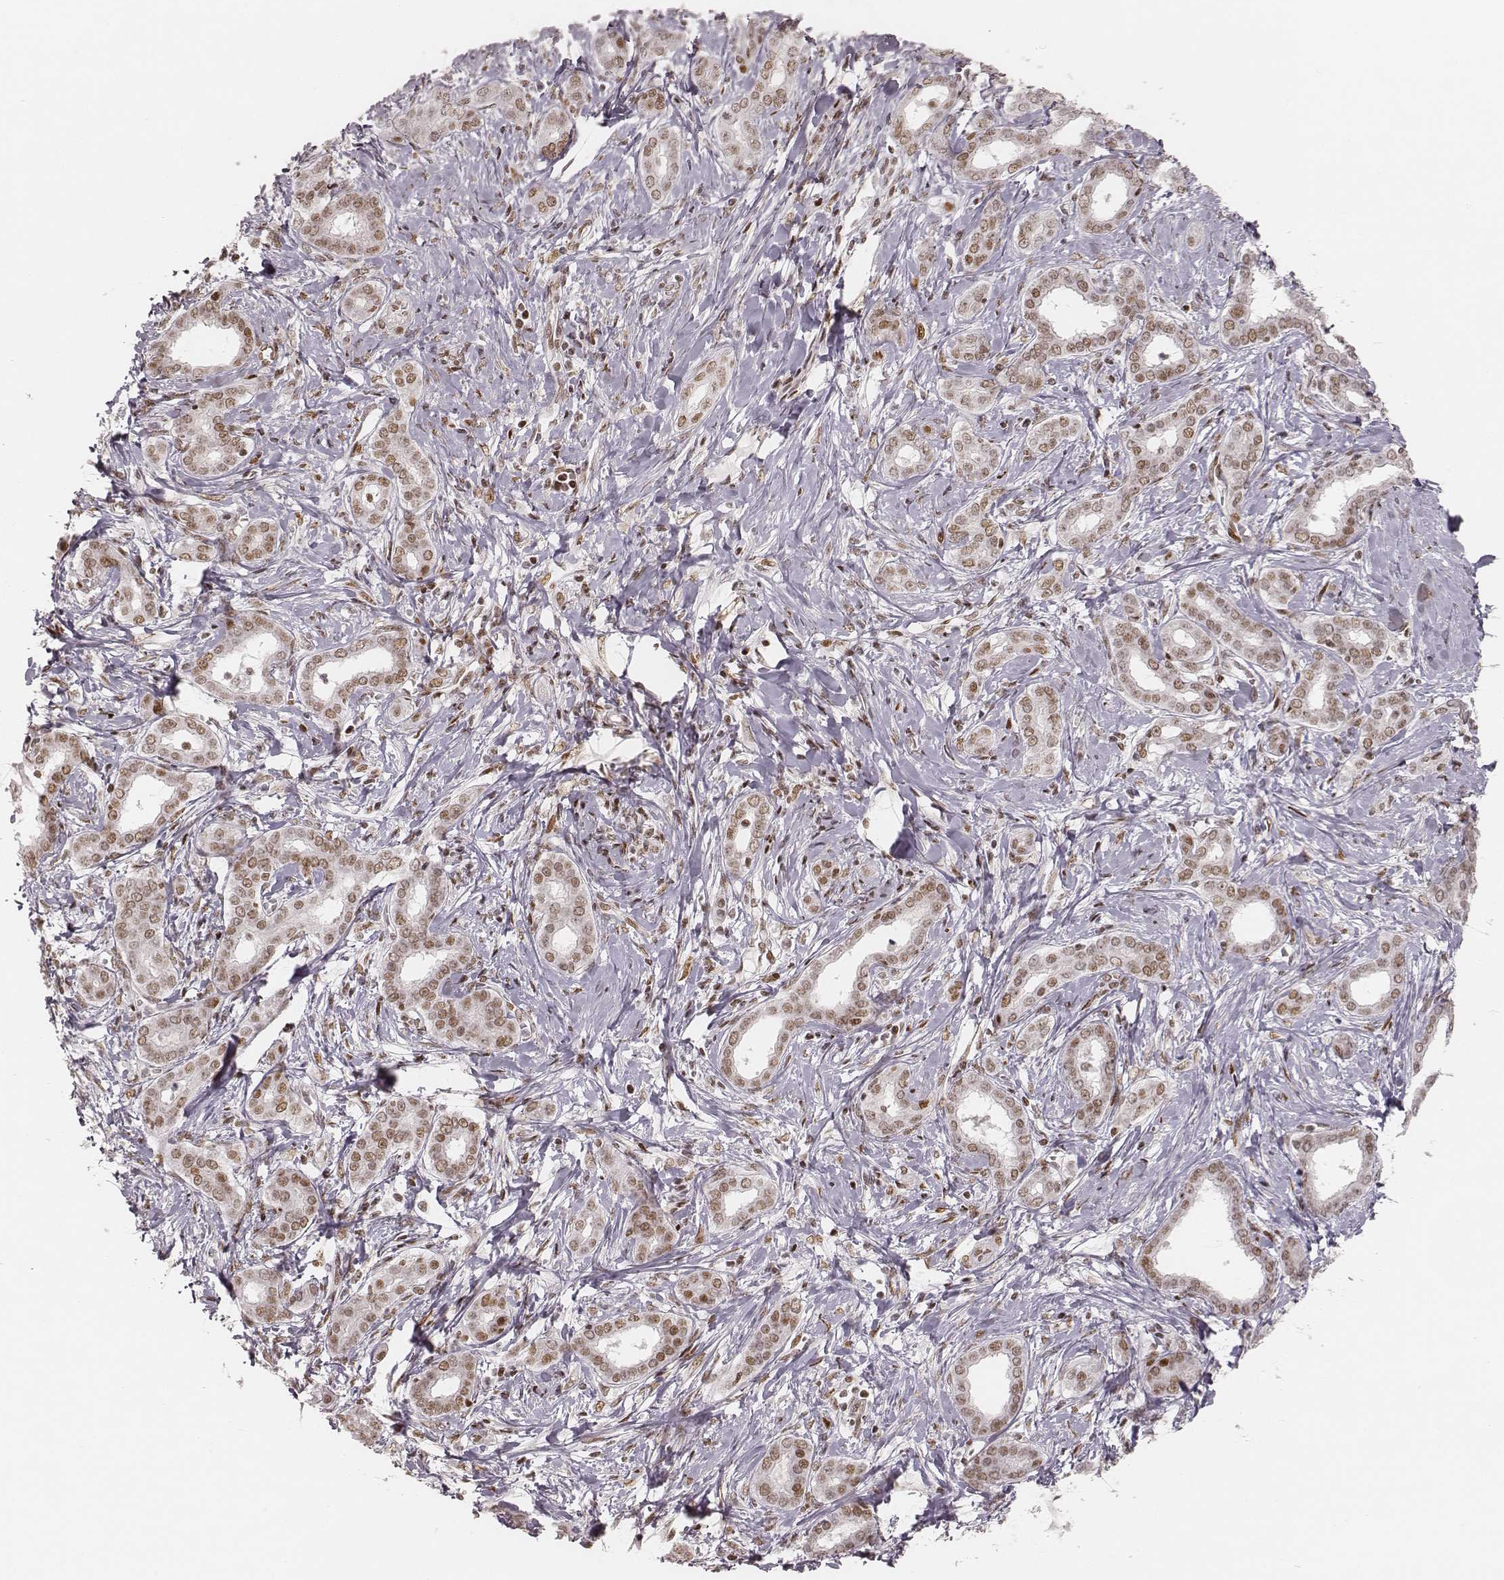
{"staining": {"intensity": "moderate", "quantity": ">75%", "location": "nuclear"}, "tissue": "liver cancer", "cell_type": "Tumor cells", "image_type": "cancer", "snomed": [{"axis": "morphology", "description": "Cholangiocarcinoma"}, {"axis": "topography", "description": "Liver"}], "caption": "DAB immunohistochemical staining of liver cancer (cholangiocarcinoma) displays moderate nuclear protein expression in about >75% of tumor cells. Immunohistochemistry stains the protein in brown and the nuclei are stained blue.", "gene": "HNRNPC", "patient": {"sex": "female", "age": 47}}